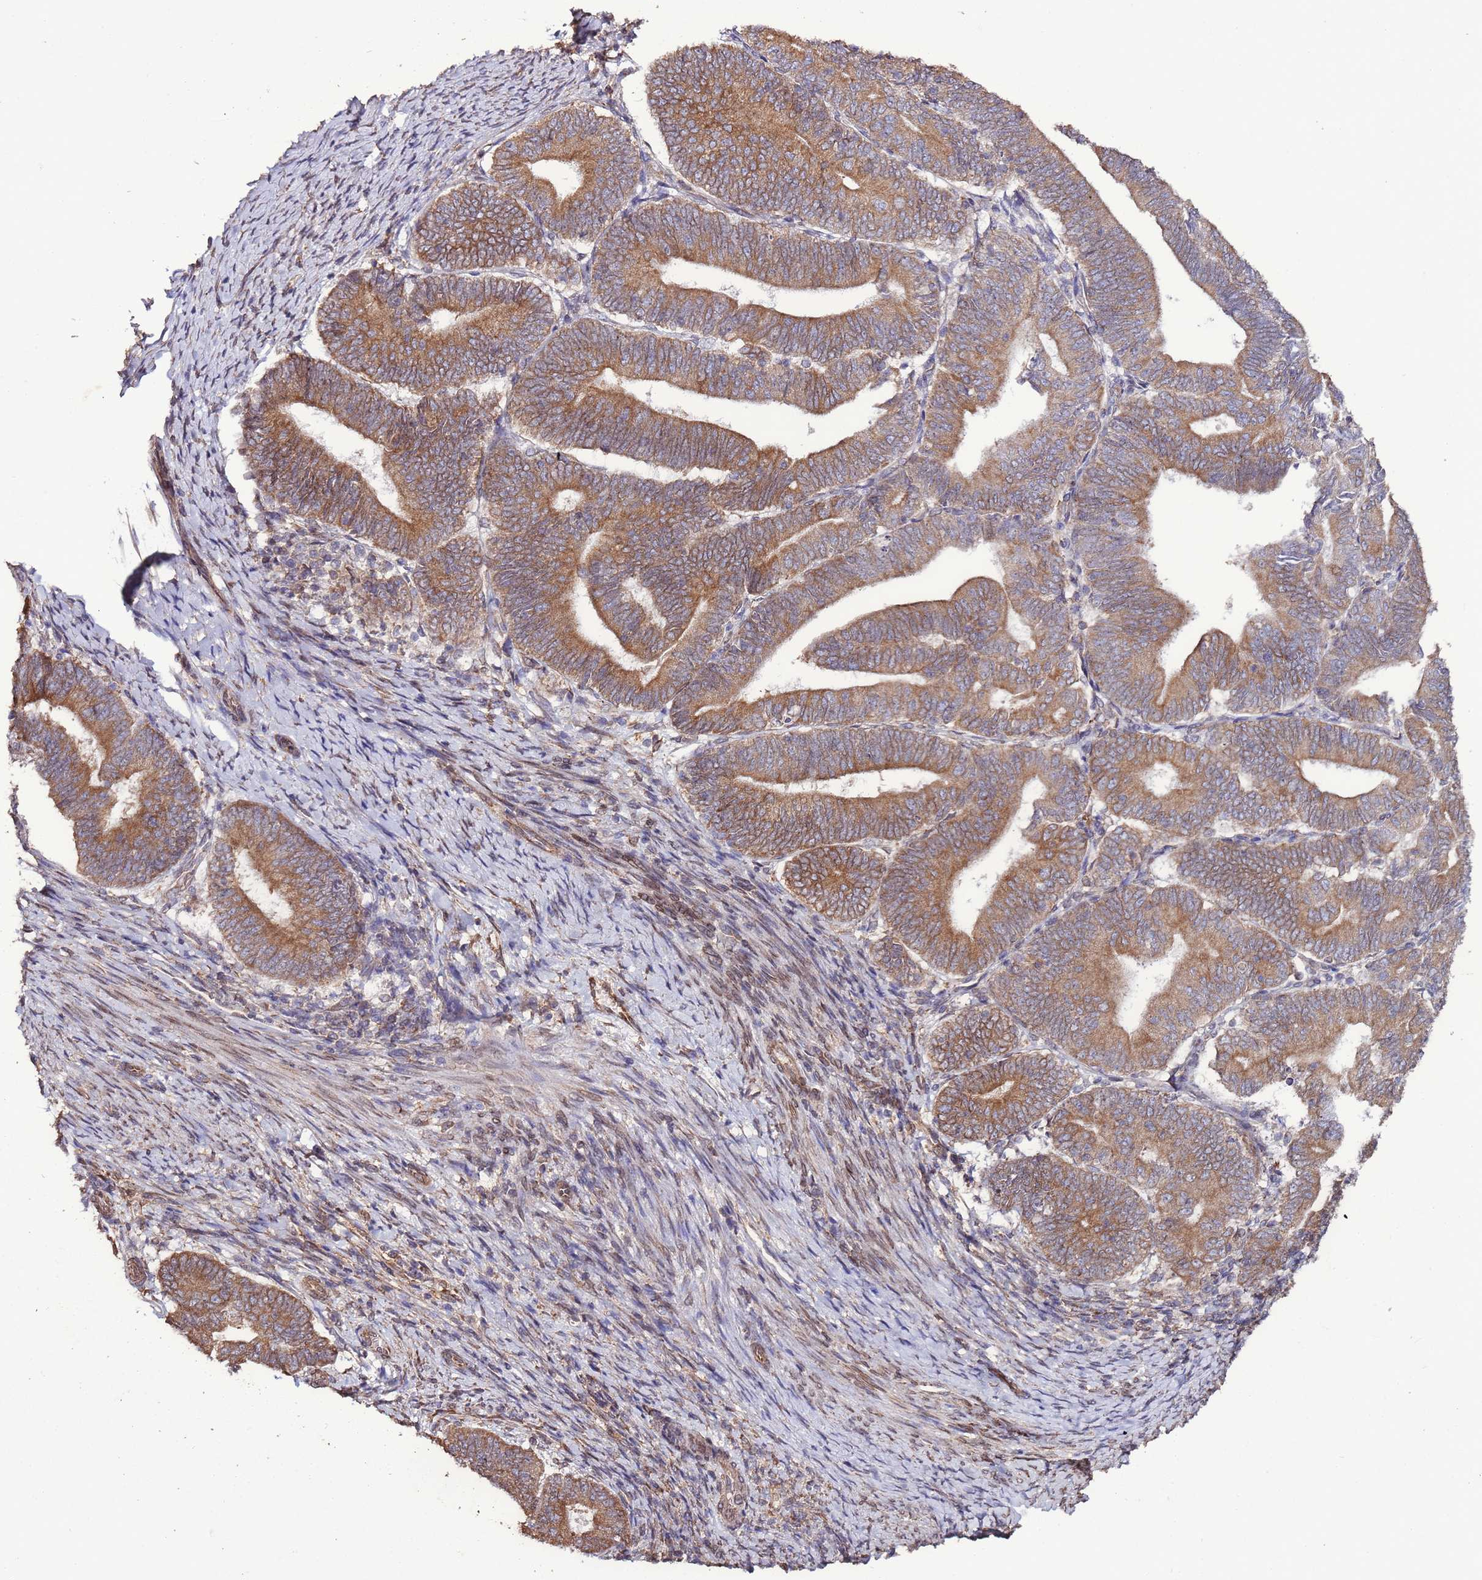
{"staining": {"intensity": "moderate", "quantity": ">75%", "location": "cytoplasmic/membranous"}, "tissue": "endometrial cancer", "cell_type": "Tumor cells", "image_type": "cancer", "snomed": [{"axis": "morphology", "description": "Adenocarcinoma, NOS"}, {"axis": "topography", "description": "Endometrium"}], "caption": "Protein analysis of adenocarcinoma (endometrial) tissue reveals moderate cytoplasmic/membranous positivity in about >75% of tumor cells. (DAB = brown stain, brightfield microscopy at high magnification).", "gene": "SLC41A3", "patient": {"sex": "female", "age": 70}}